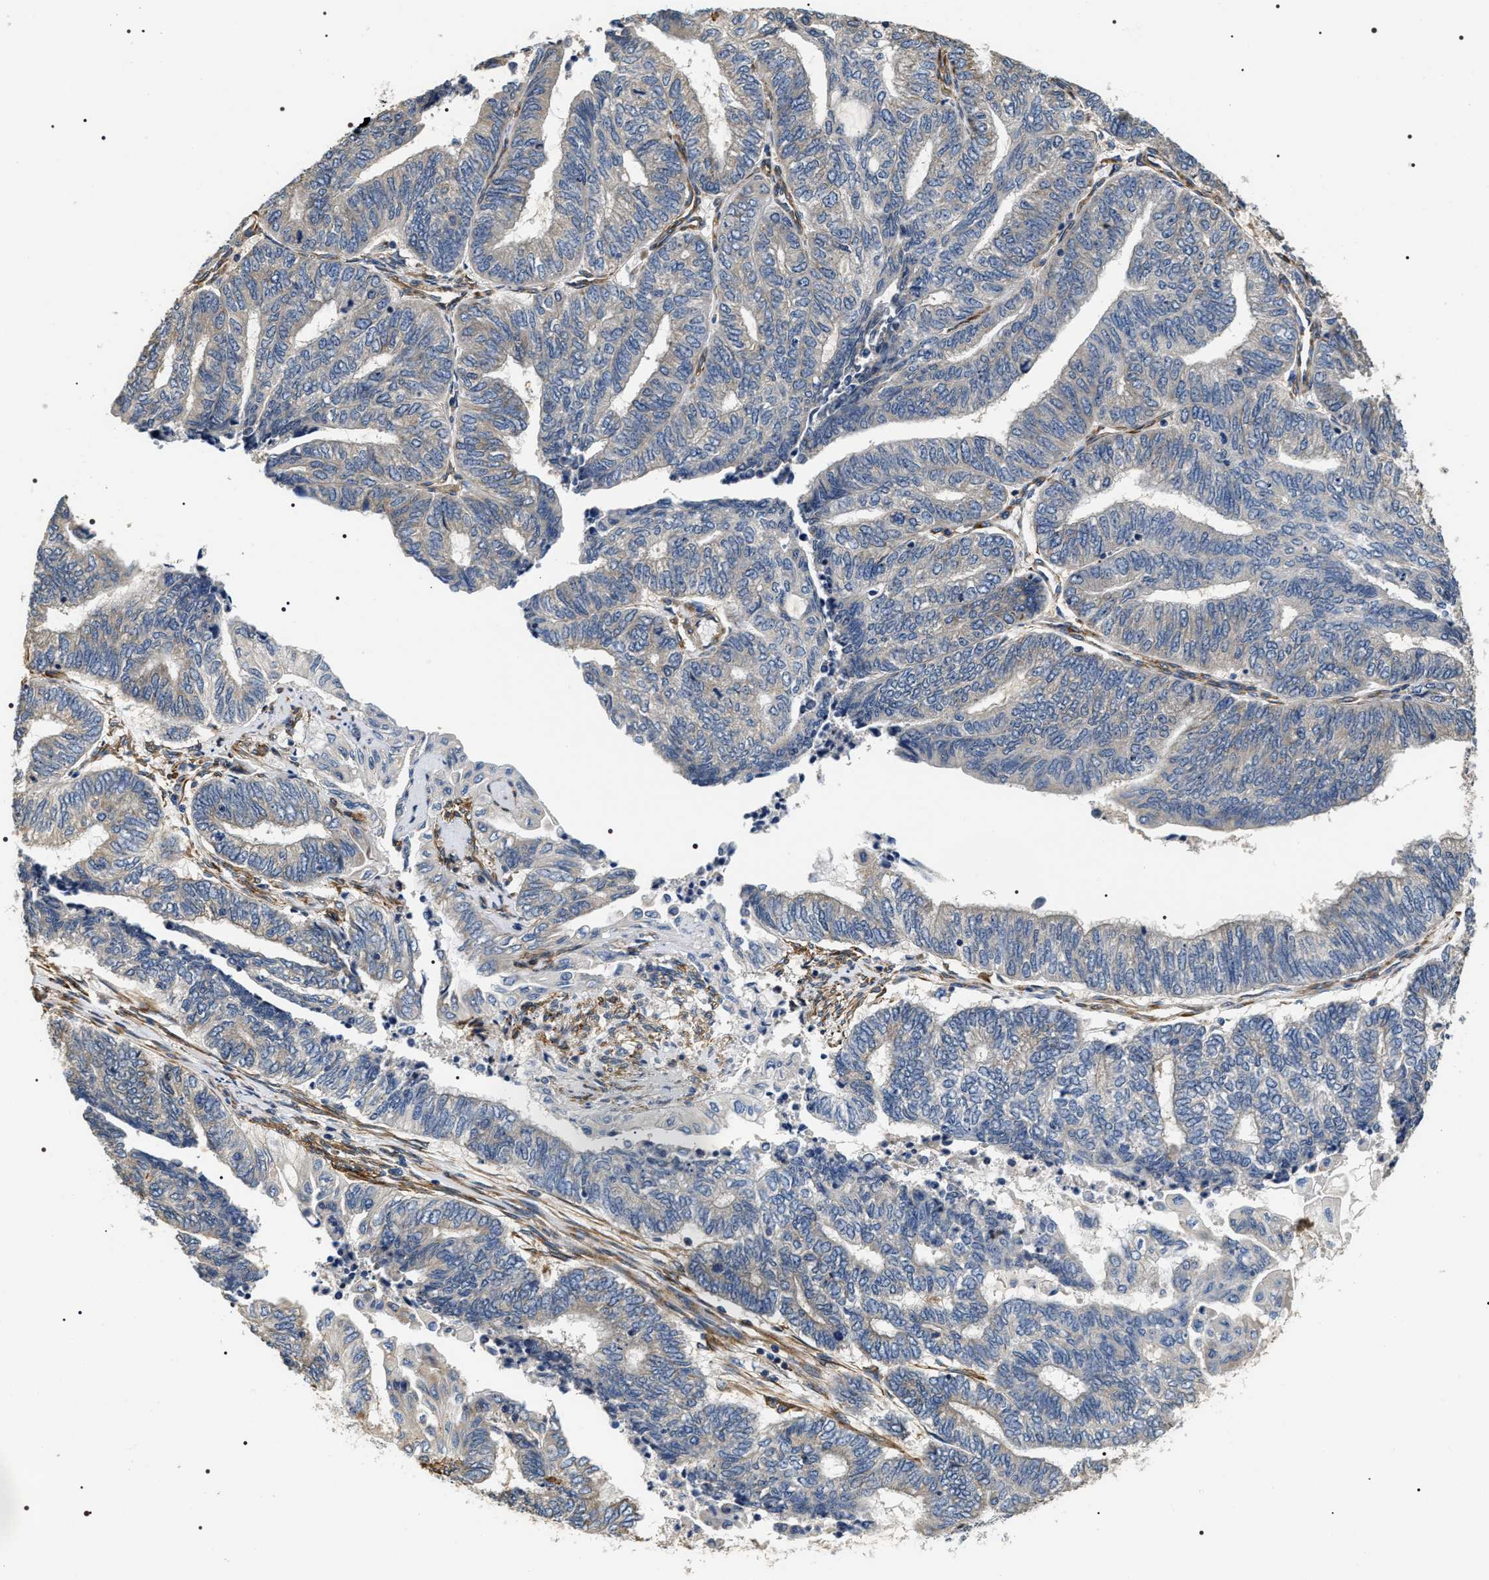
{"staining": {"intensity": "negative", "quantity": "none", "location": "none"}, "tissue": "endometrial cancer", "cell_type": "Tumor cells", "image_type": "cancer", "snomed": [{"axis": "morphology", "description": "Adenocarcinoma, NOS"}, {"axis": "topography", "description": "Uterus"}, {"axis": "topography", "description": "Endometrium"}], "caption": "Image shows no significant protein staining in tumor cells of endometrial adenocarcinoma.", "gene": "ZC3HAV1L", "patient": {"sex": "female", "age": 70}}